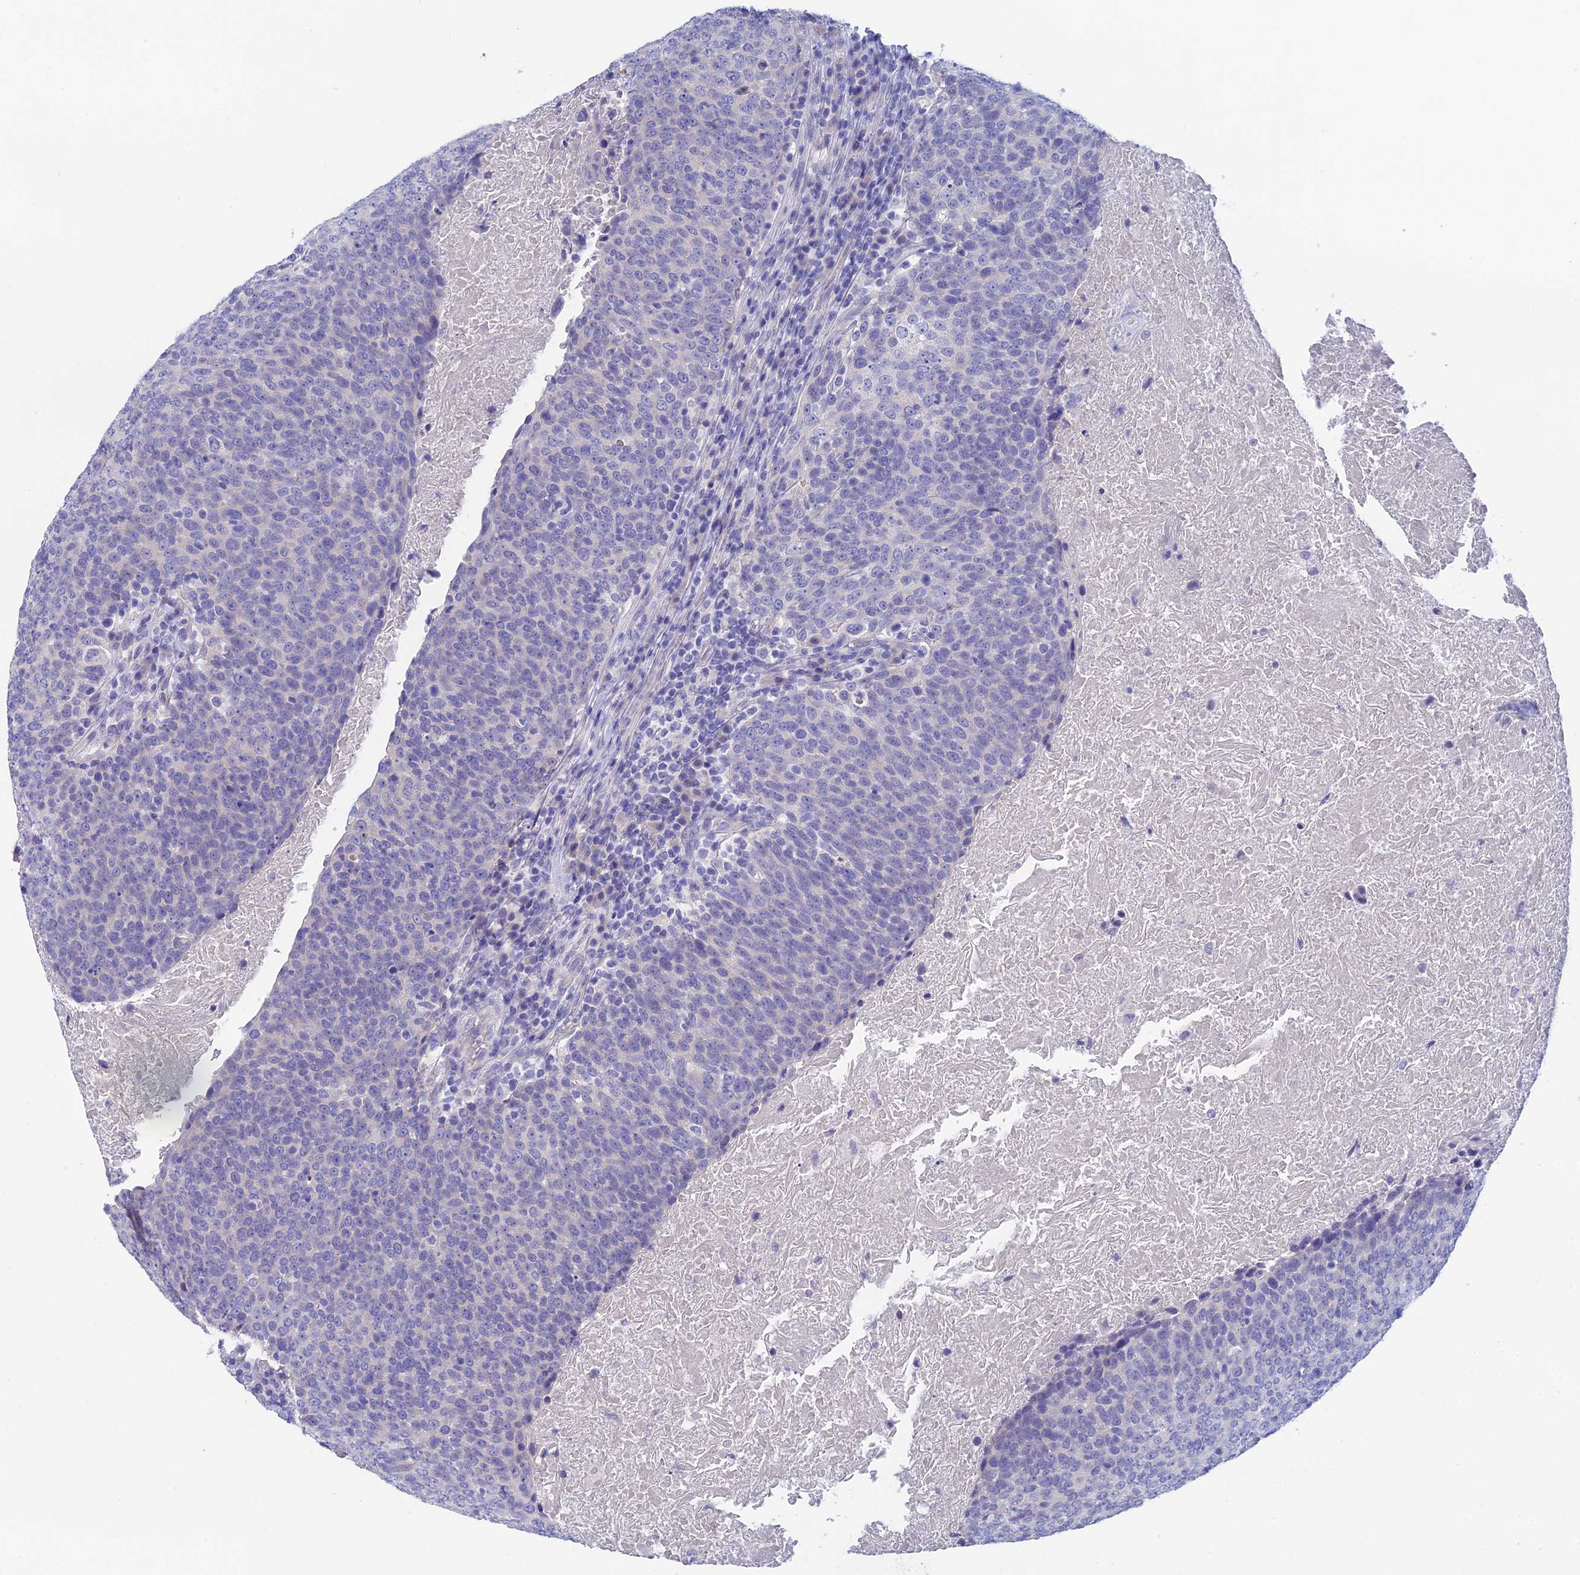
{"staining": {"intensity": "negative", "quantity": "none", "location": "none"}, "tissue": "head and neck cancer", "cell_type": "Tumor cells", "image_type": "cancer", "snomed": [{"axis": "morphology", "description": "Squamous cell carcinoma, NOS"}, {"axis": "morphology", "description": "Squamous cell carcinoma, metastatic, NOS"}, {"axis": "topography", "description": "Lymph node"}, {"axis": "topography", "description": "Head-Neck"}], "caption": "A high-resolution image shows IHC staining of head and neck cancer (metastatic squamous cell carcinoma), which demonstrates no significant staining in tumor cells.", "gene": "BTBD19", "patient": {"sex": "male", "age": 62}}